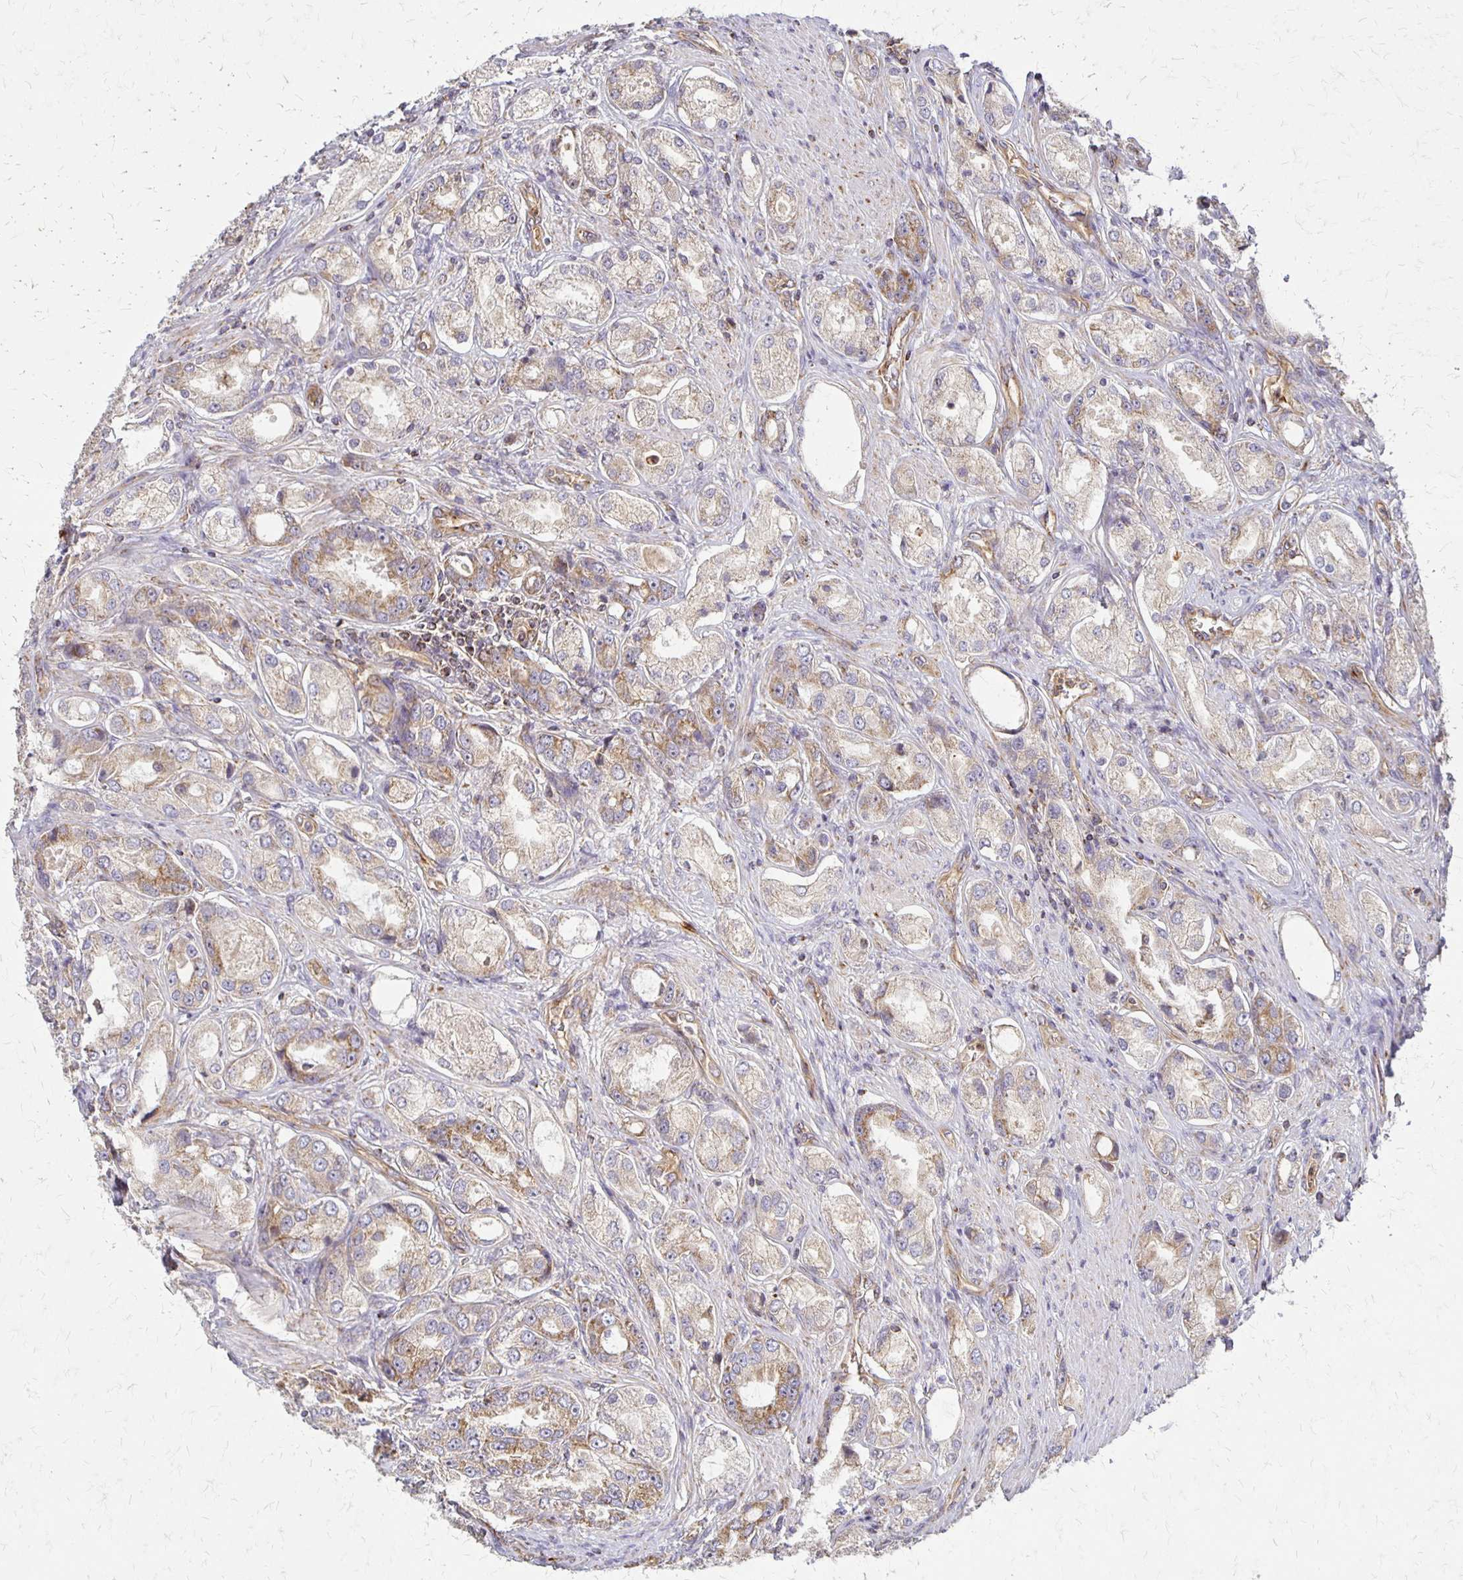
{"staining": {"intensity": "weak", "quantity": "25%-75%", "location": "cytoplasmic/membranous"}, "tissue": "prostate cancer", "cell_type": "Tumor cells", "image_type": "cancer", "snomed": [{"axis": "morphology", "description": "Adenocarcinoma, Low grade"}, {"axis": "topography", "description": "Prostate"}], "caption": "Human prostate low-grade adenocarcinoma stained with a brown dye demonstrates weak cytoplasmic/membranous positive expression in about 25%-75% of tumor cells.", "gene": "EIF4EBP2", "patient": {"sex": "male", "age": 68}}